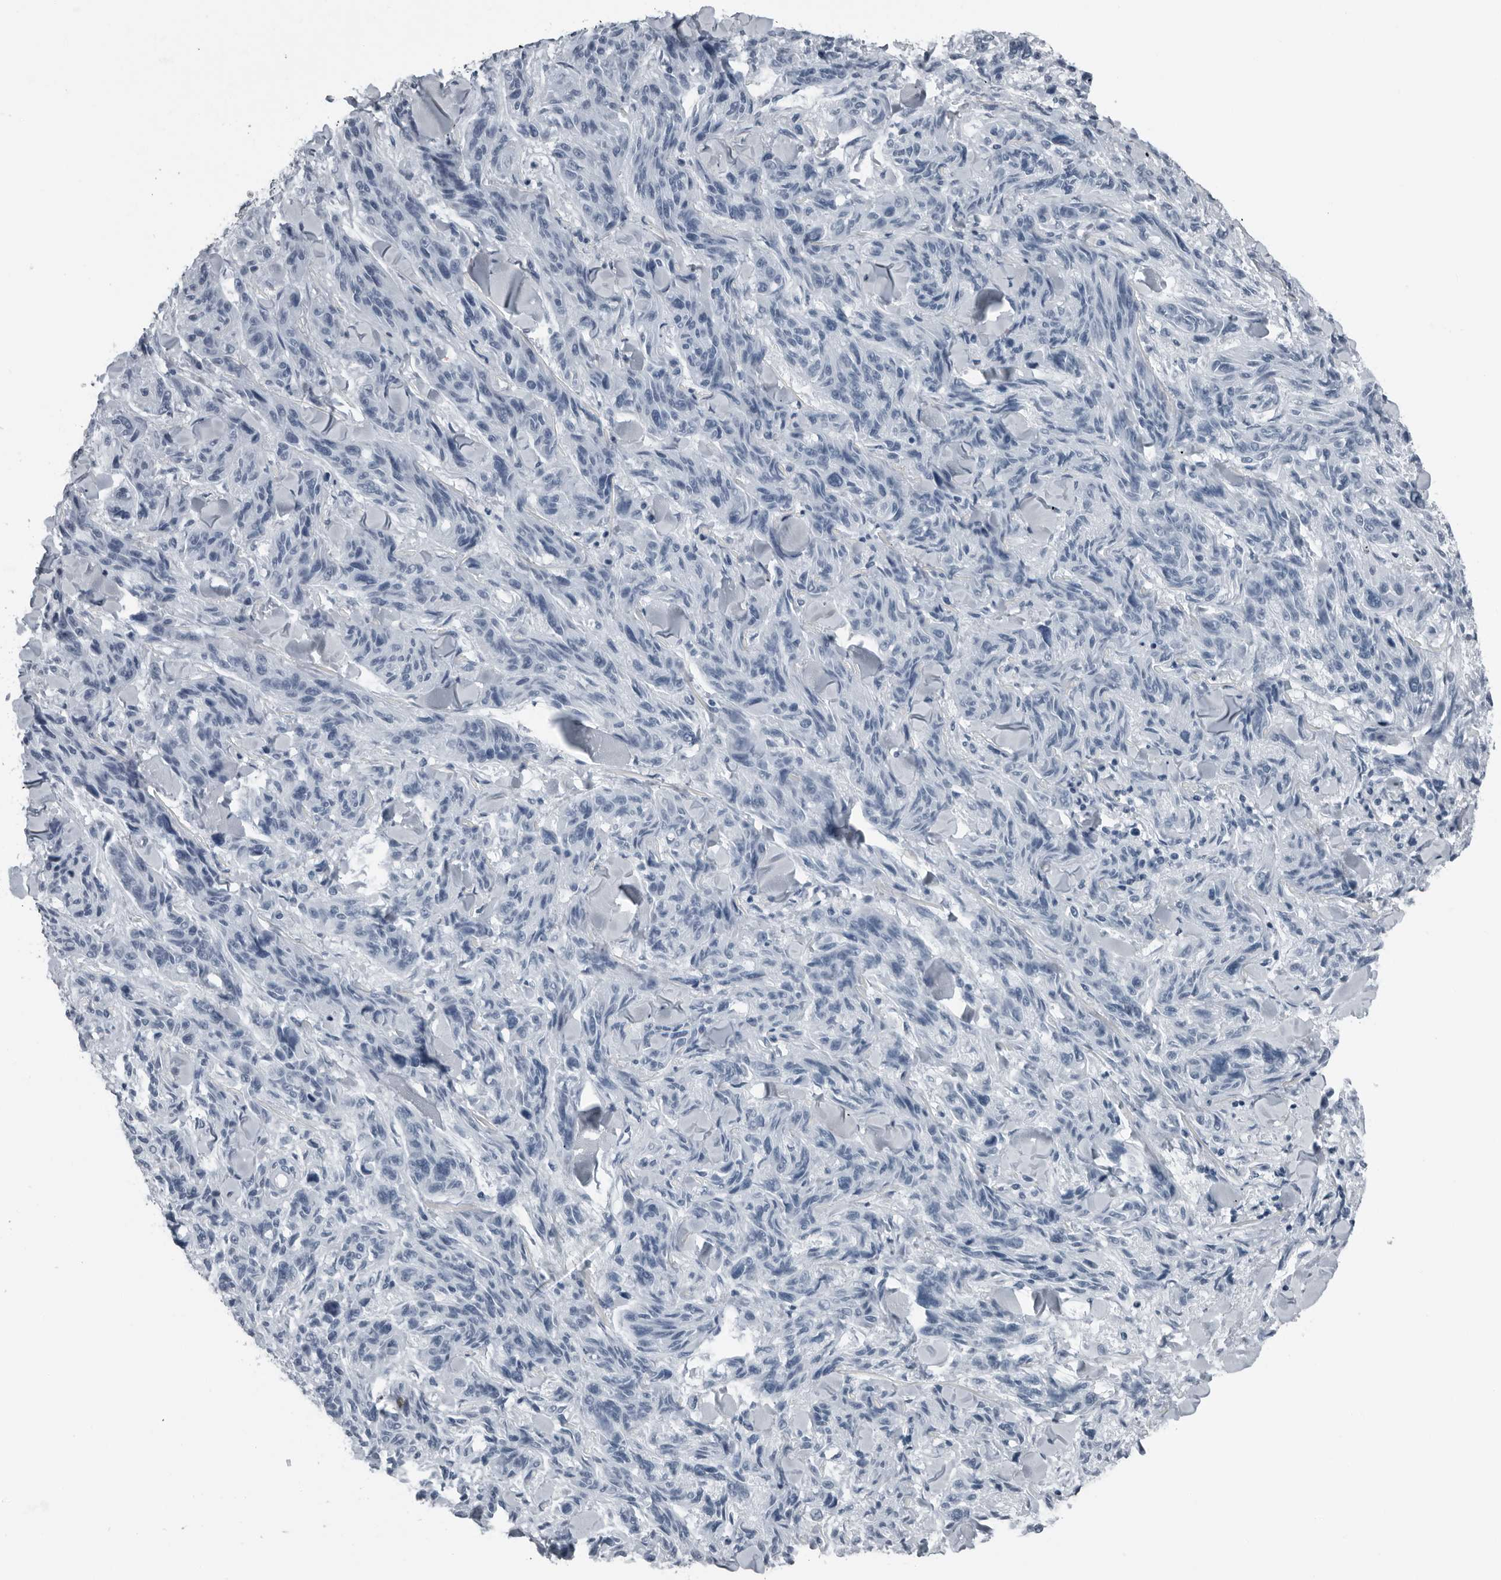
{"staining": {"intensity": "negative", "quantity": "none", "location": "none"}, "tissue": "melanoma", "cell_type": "Tumor cells", "image_type": "cancer", "snomed": [{"axis": "morphology", "description": "Malignant melanoma, NOS"}, {"axis": "topography", "description": "Skin"}], "caption": "This is an IHC photomicrograph of malignant melanoma. There is no staining in tumor cells.", "gene": "PRSS1", "patient": {"sex": "male", "age": 53}}